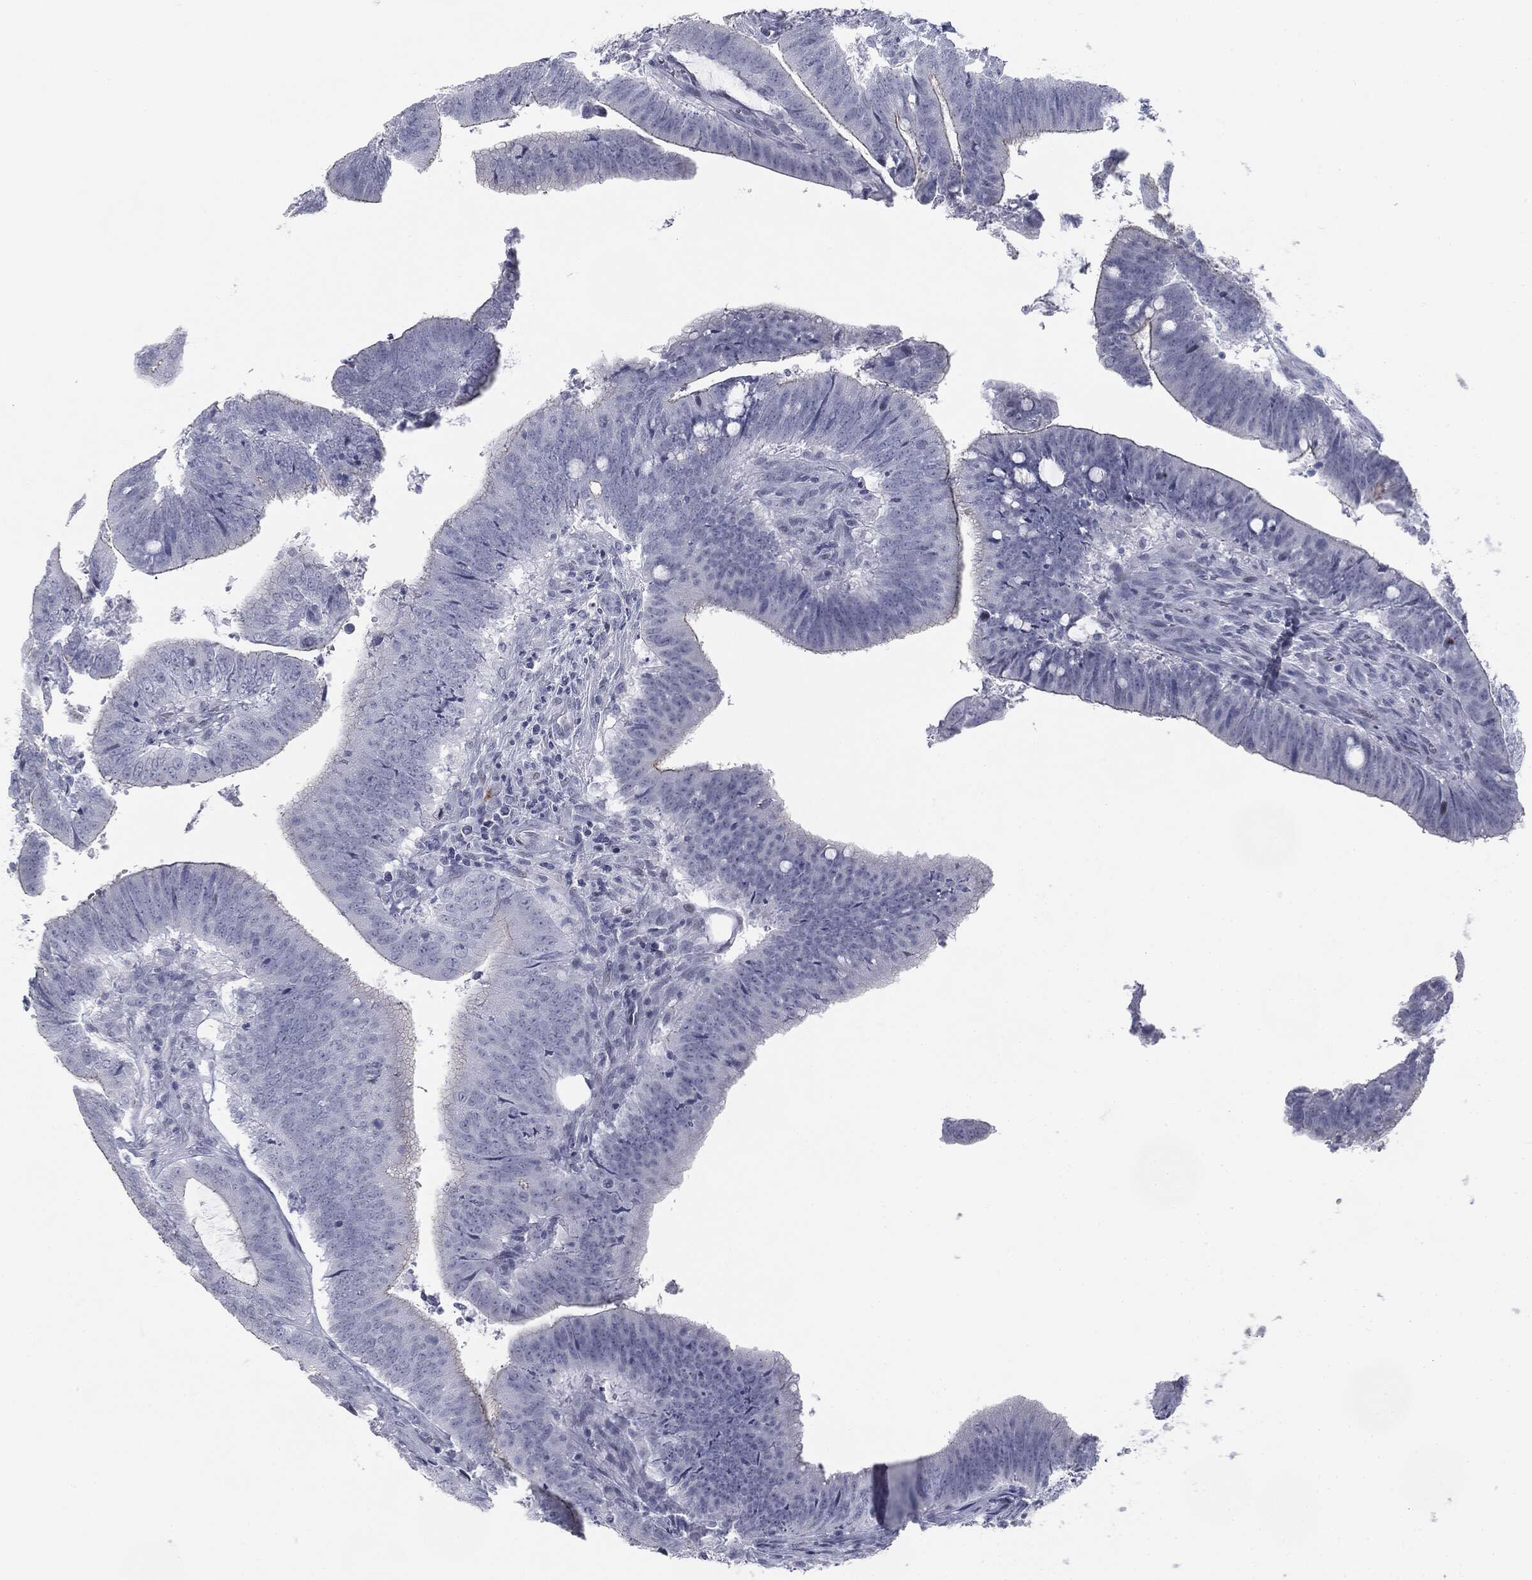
{"staining": {"intensity": "negative", "quantity": "none", "location": "none"}, "tissue": "colorectal cancer", "cell_type": "Tumor cells", "image_type": "cancer", "snomed": [{"axis": "morphology", "description": "Adenocarcinoma, NOS"}, {"axis": "topography", "description": "Colon"}], "caption": "Micrograph shows no significant protein positivity in tumor cells of adenocarcinoma (colorectal). Brightfield microscopy of immunohistochemistry stained with DAB (brown) and hematoxylin (blue), captured at high magnification.", "gene": "TPO", "patient": {"sex": "female", "age": 43}}